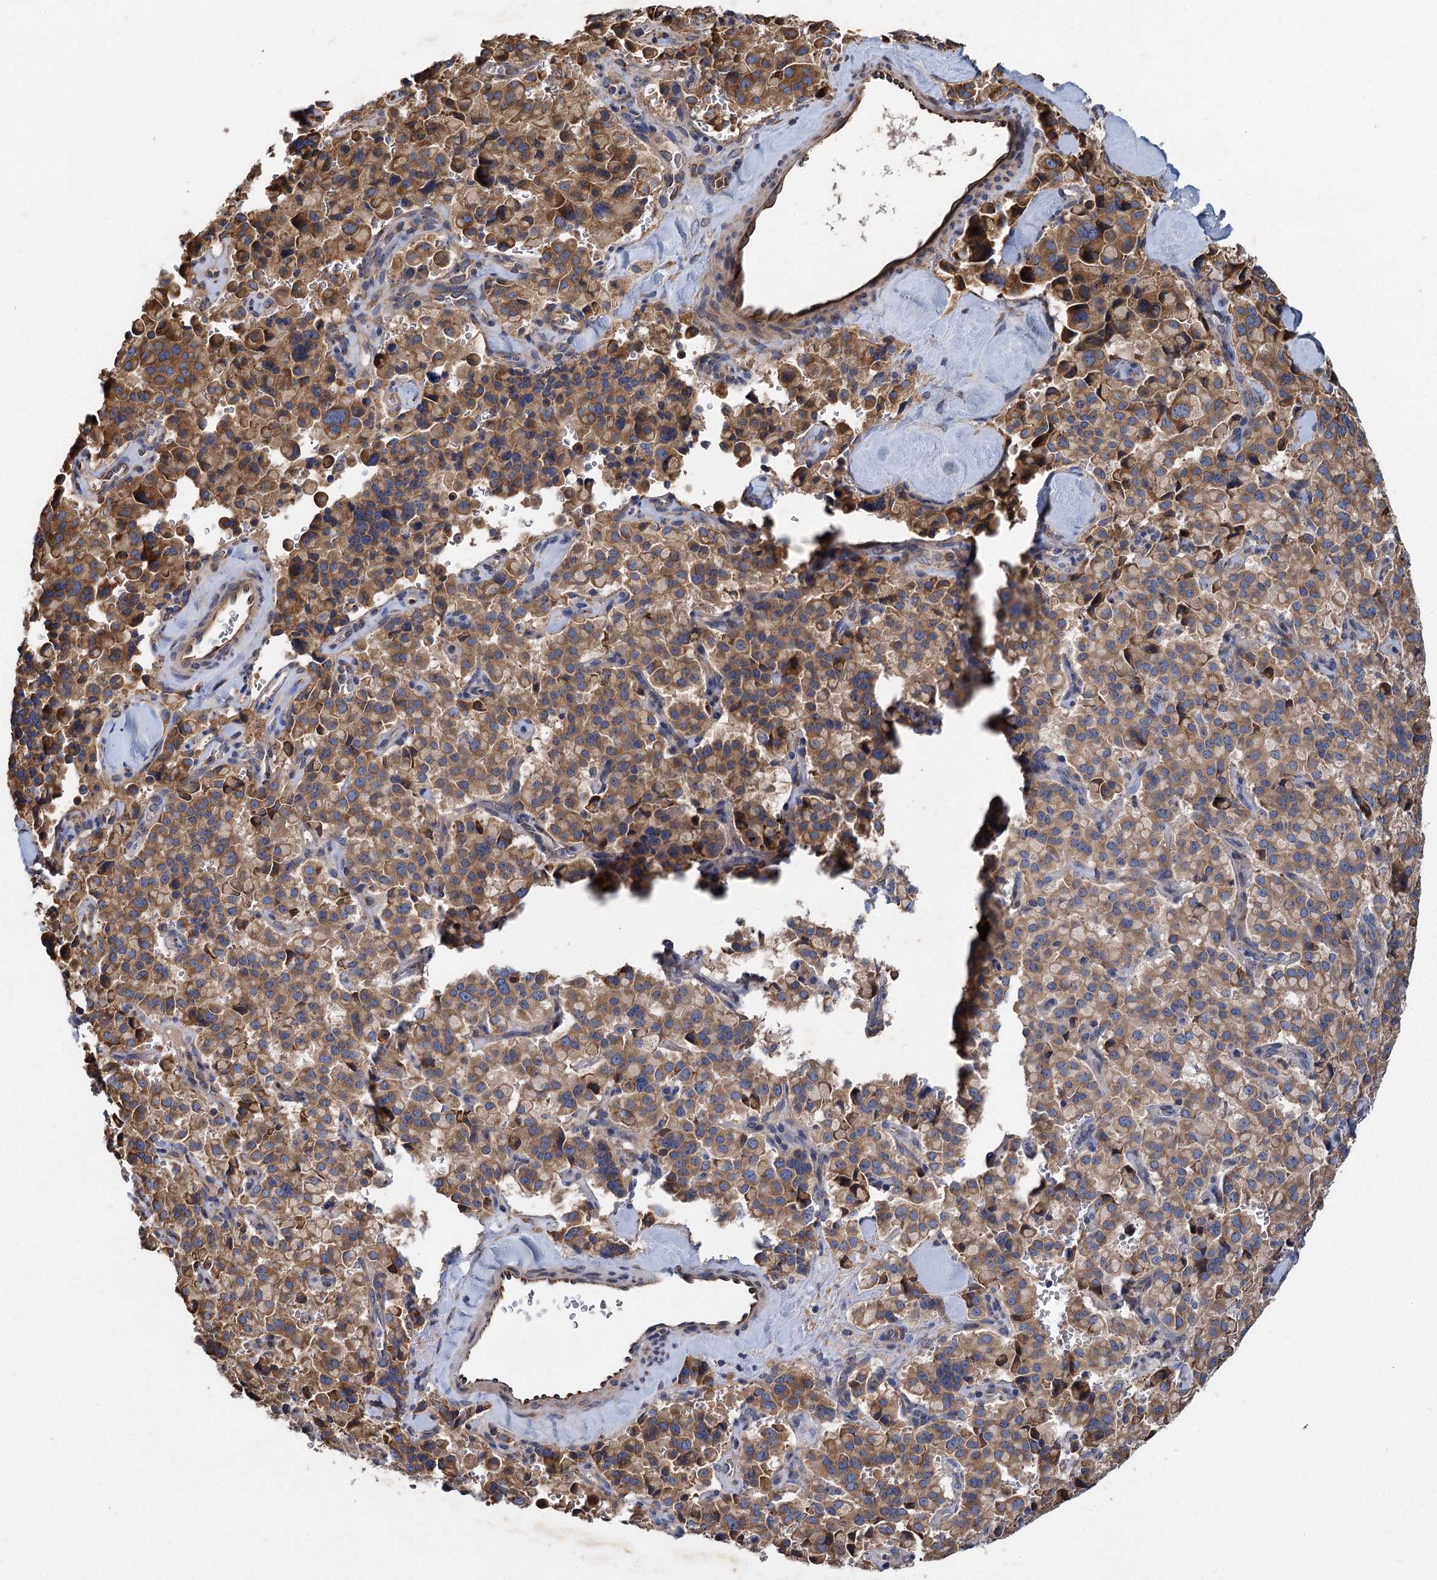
{"staining": {"intensity": "moderate", "quantity": ">75%", "location": "cytoplasmic/membranous"}, "tissue": "pancreatic cancer", "cell_type": "Tumor cells", "image_type": "cancer", "snomed": [{"axis": "morphology", "description": "Adenocarcinoma, NOS"}, {"axis": "topography", "description": "Pancreas"}], "caption": "A brown stain labels moderate cytoplasmic/membranous positivity of a protein in human pancreatic cancer (adenocarcinoma) tumor cells.", "gene": "LINS1", "patient": {"sex": "male", "age": 65}}